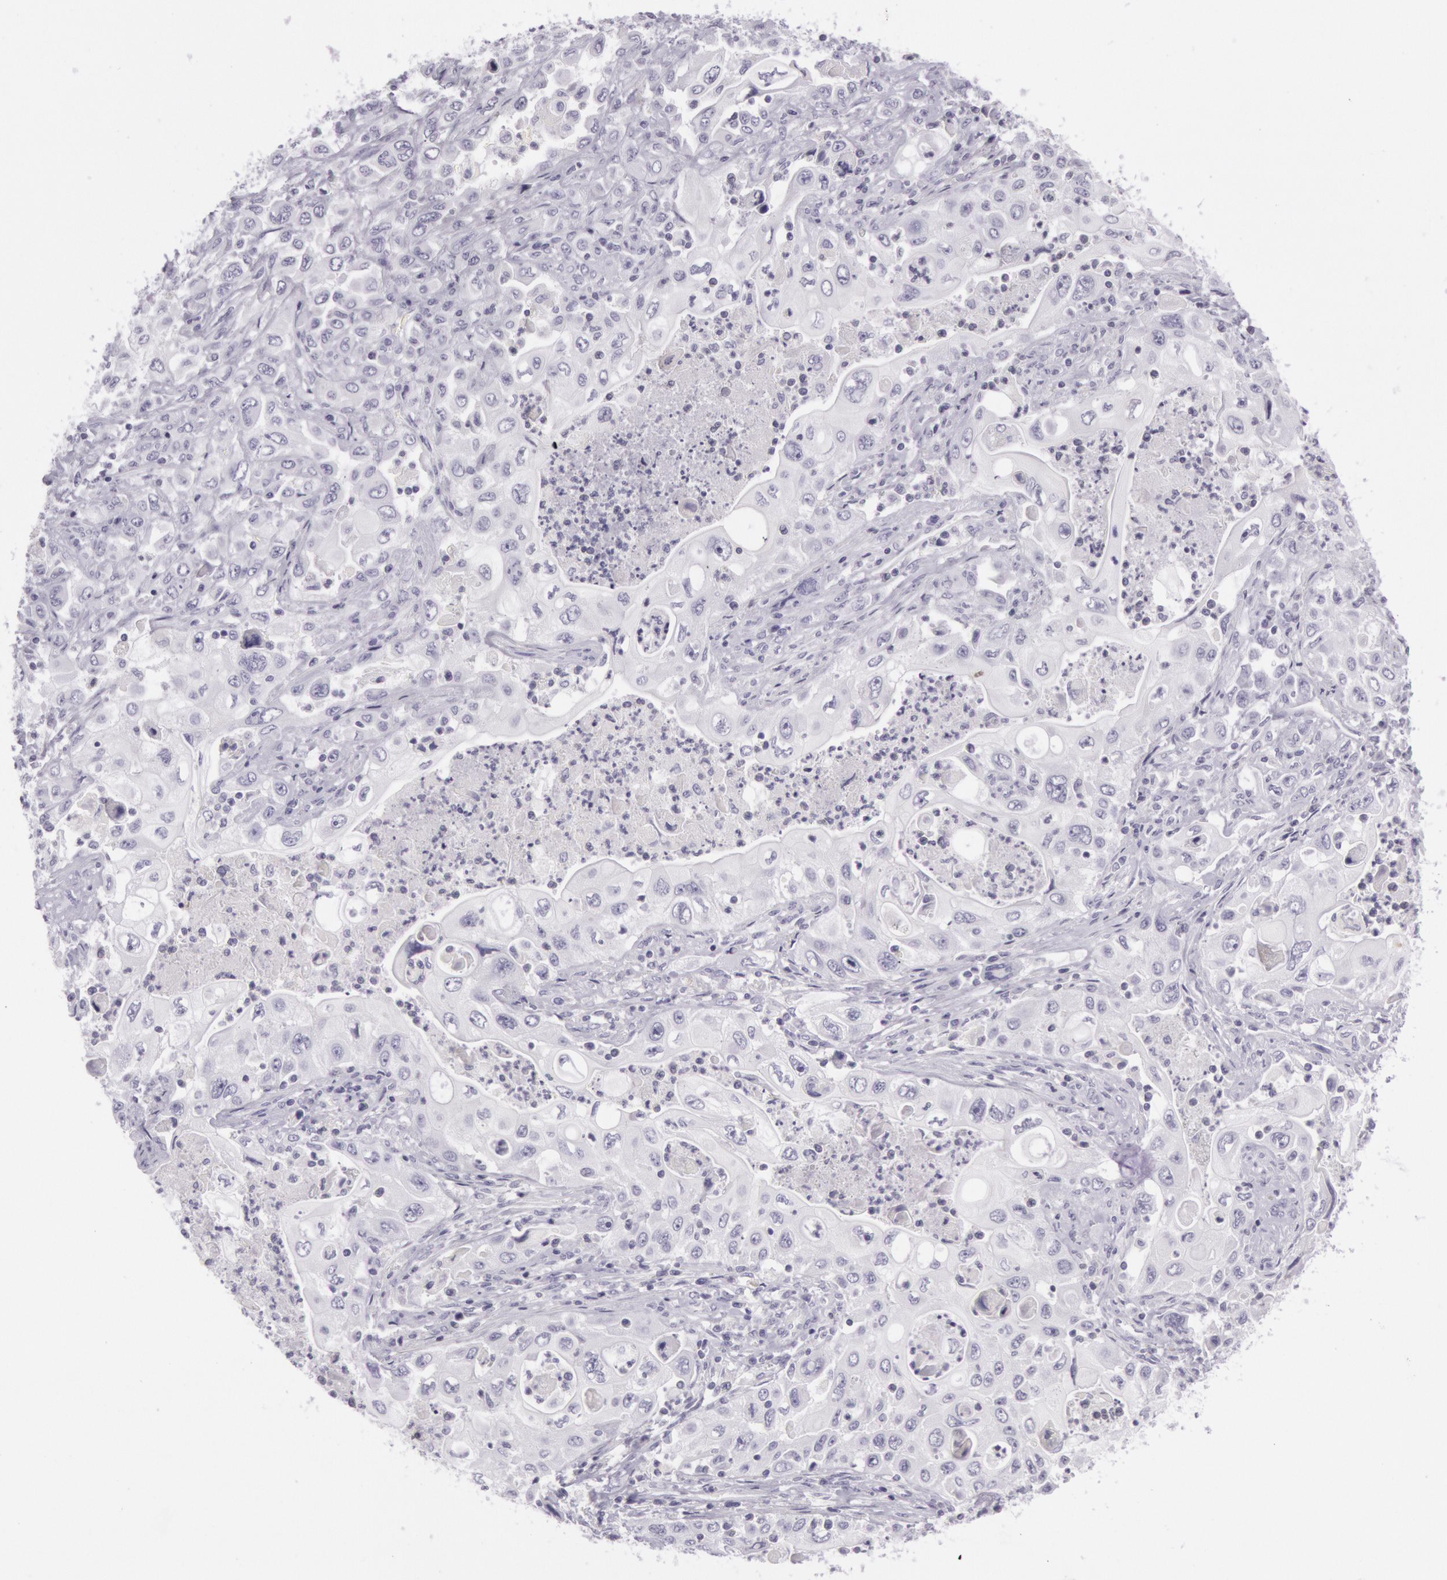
{"staining": {"intensity": "negative", "quantity": "none", "location": "none"}, "tissue": "pancreatic cancer", "cell_type": "Tumor cells", "image_type": "cancer", "snomed": [{"axis": "morphology", "description": "Adenocarcinoma, NOS"}, {"axis": "topography", "description": "Pancreas"}], "caption": "The immunohistochemistry image has no significant staining in tumor cells of pancreatic cancer (adenocarcinoma) tissue.", "gene": "CKB", "patient": {"sex": "male", "age": 70}}